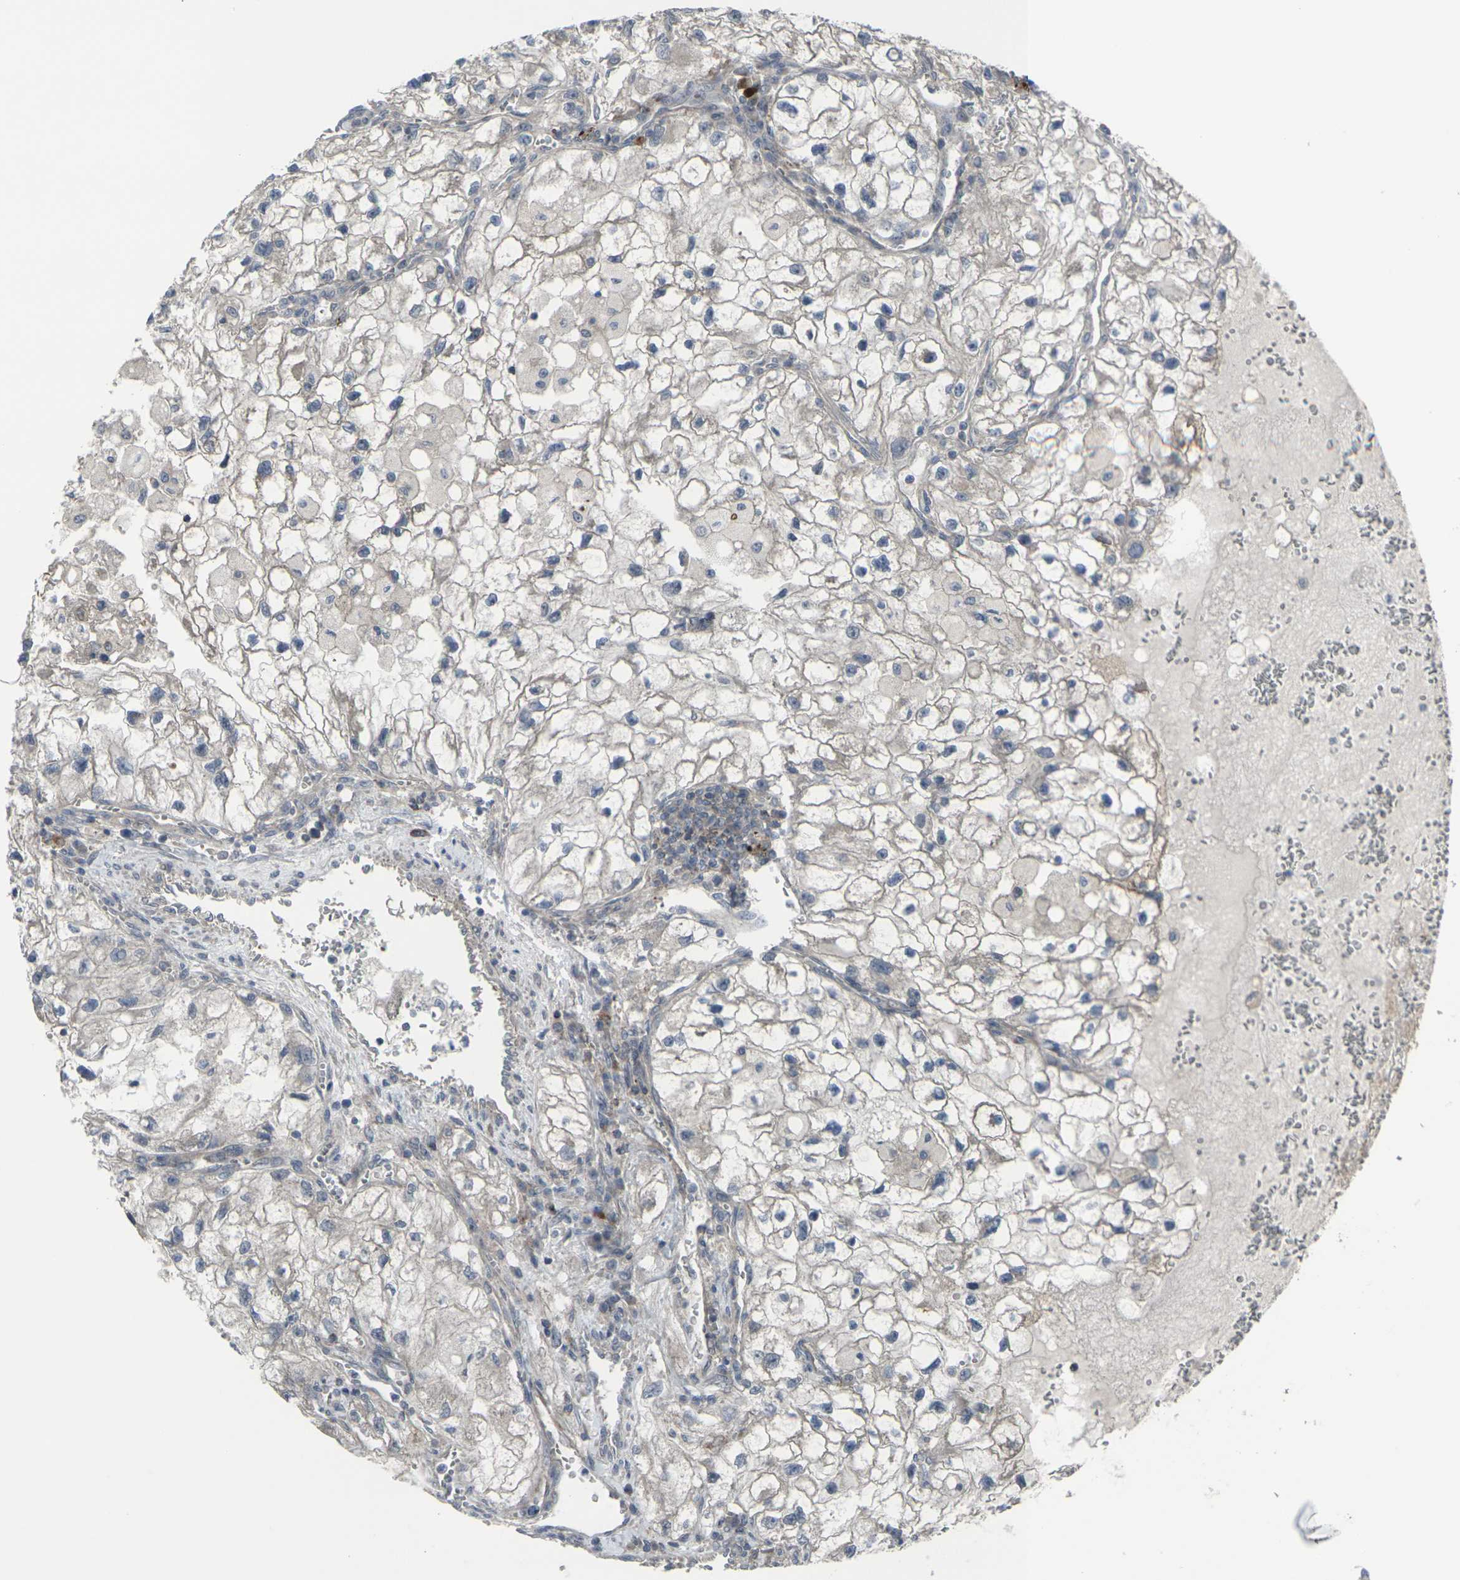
{"staining": {"intensity": "negative", "quantity": "none", "location": "none"}, "tissue": "renal cancer", "cell_type": "Tumor cells", "image_type": "cancer", "snomed": [{"axis": "morphology", "description": "Adenocarcinoma, NOS"}, {"axis": "topography", "description": "Kidney"}], "caption": "This is a image of IHC staining of adenocarcinoma (renal), which shows no positivity in tumor cells.", "gene": "CCR10", "patient": {"sex": "female", "age": 70}}